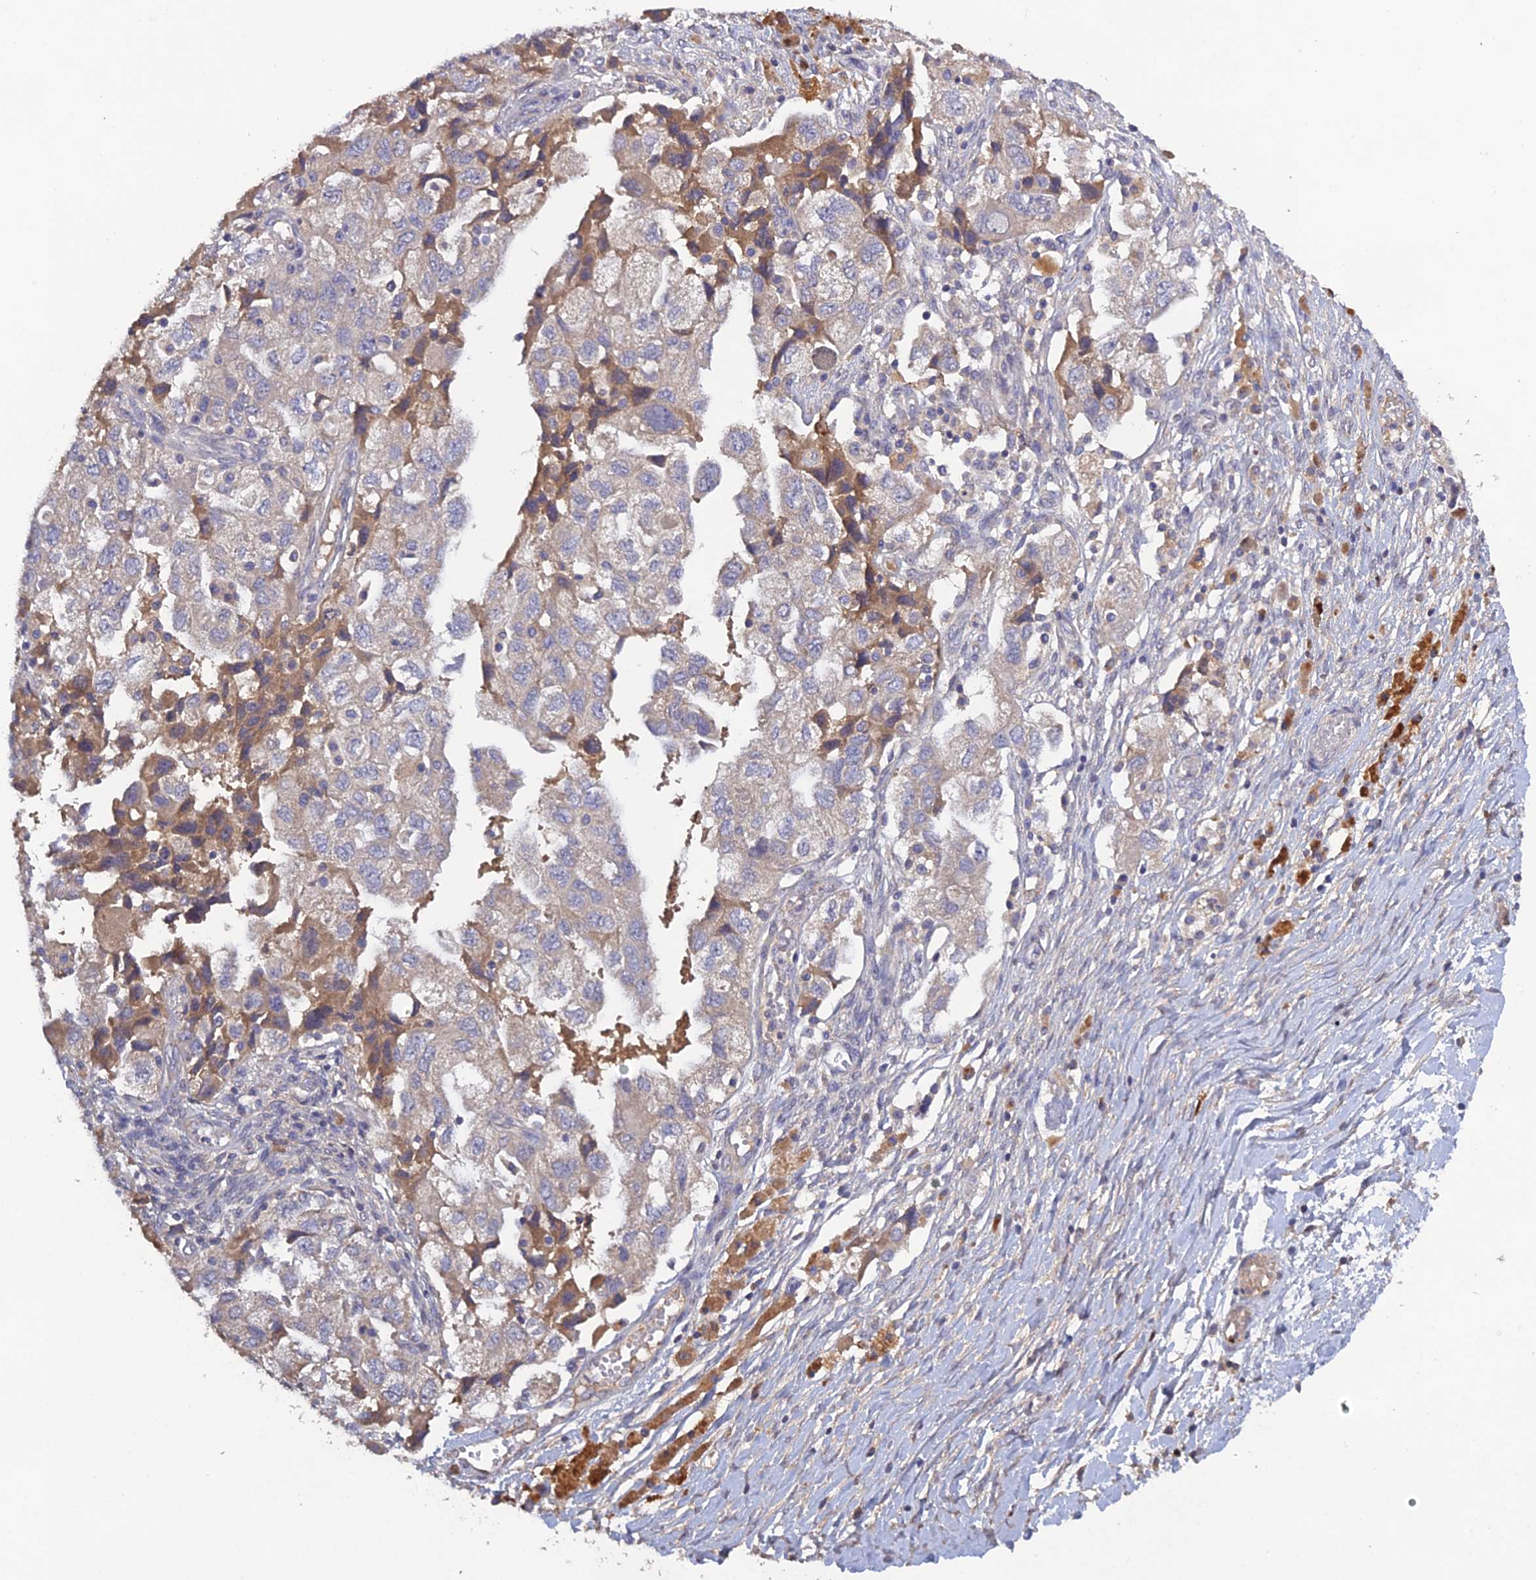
{"staining": {"intensity": "negative", "quantity": "none", "location": "none"}, "tissue": "ovarian cancer", "cell_type": "Tumor cells", "image_type": "cancer", "snomed": [{"axis": "morphology", "description": "Carcinoma, NOS"}, {"axis": "morphology", "description": "Cystadenocarcinoma, serous, NOS"}, {"axis": "topography", "description": "Ovary"}], "caption": "Human ovarian cancer (carcinoma) stained for a protein using IHC displays no positivity in tumor cells.", "gene": "SLC39A13", "patient": {"sex": "female", "age": 69}}